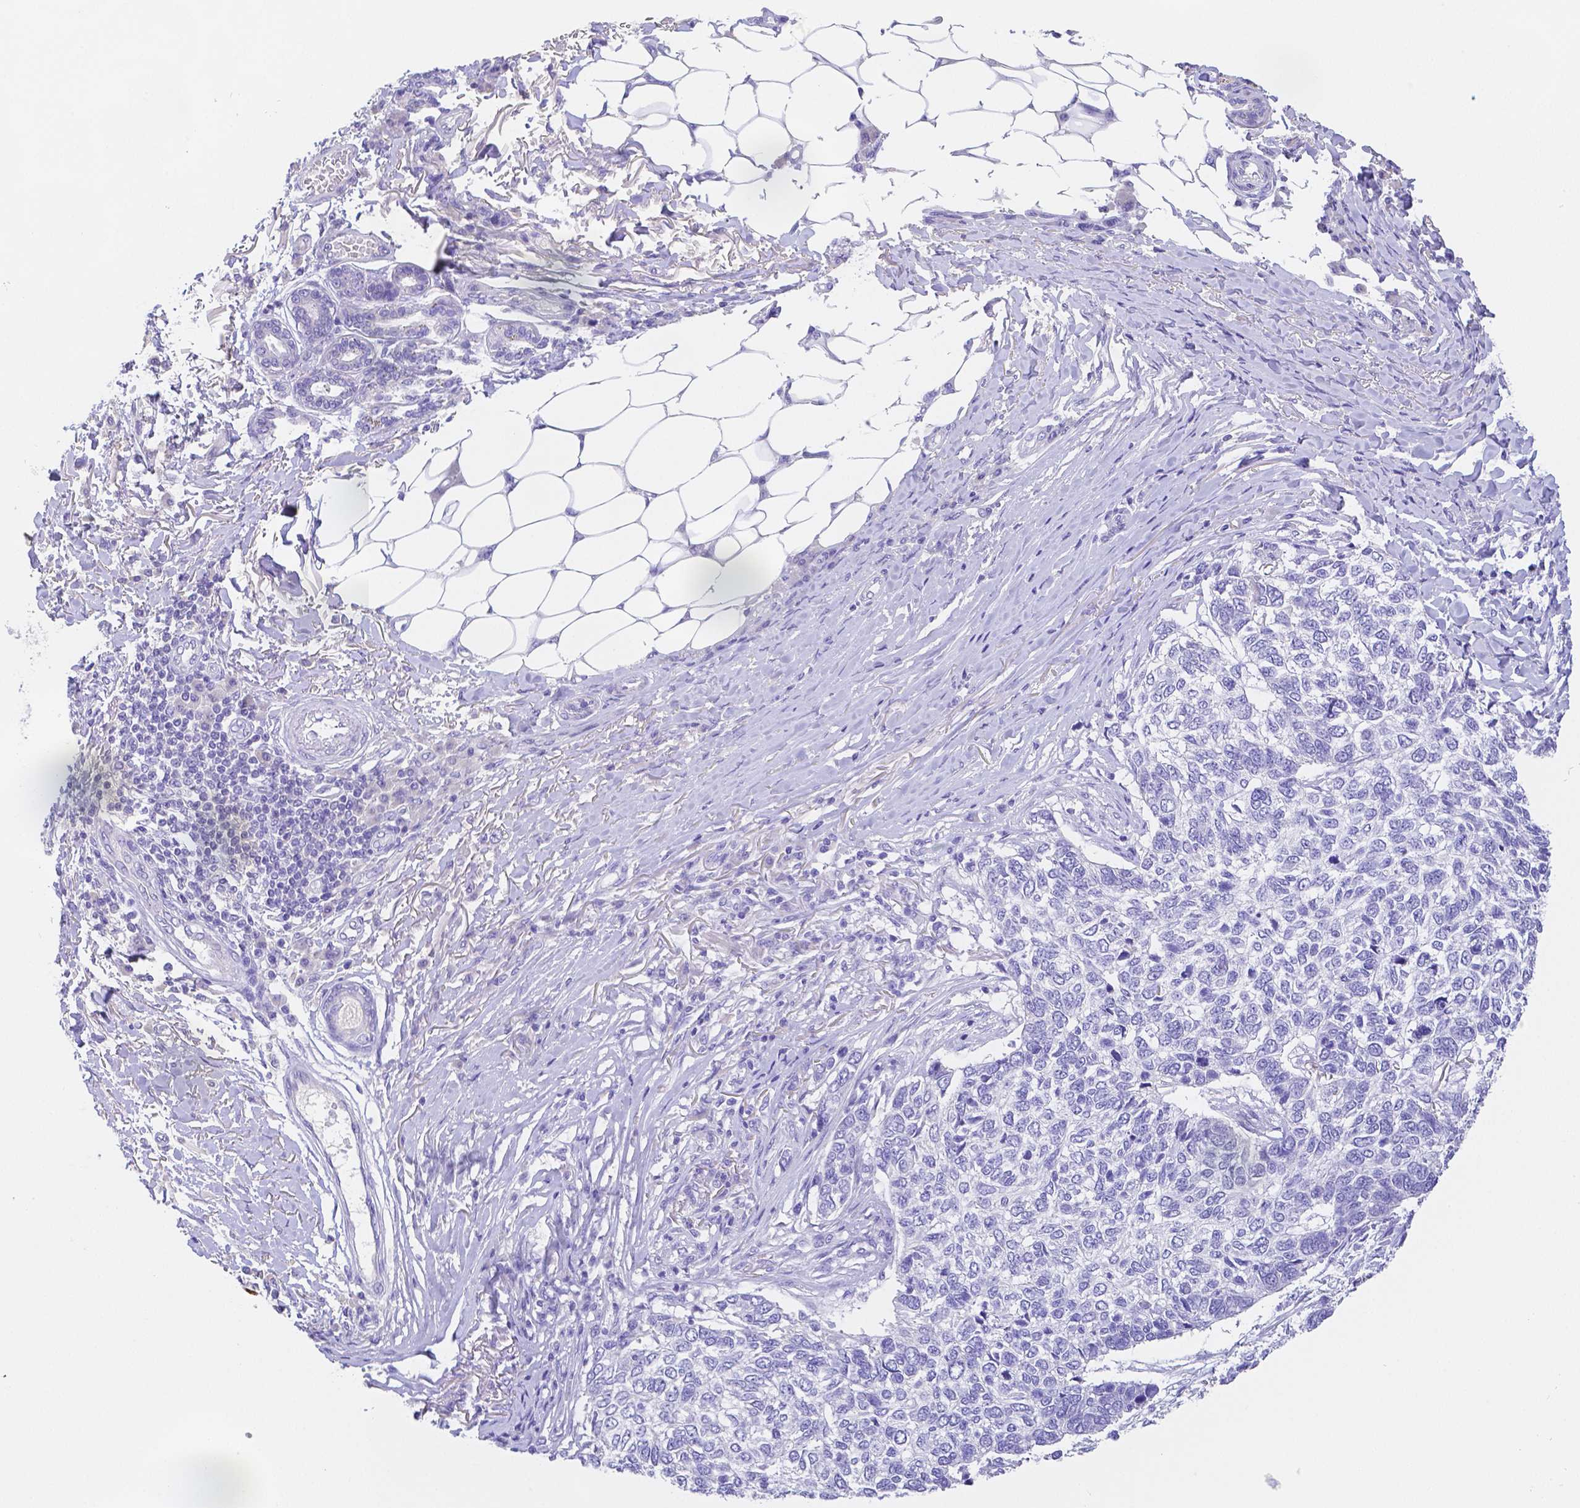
{"staining": {"intensity": "negative", "quantity": "none", "location": "none"}, "tissue": "skin cancer", "cell_type": "Tumor cells", "image_type": "cancer", "snomed": [{"axis": "morphology", "description": "Basal cell carcinoma"}, {"axis": "topography", "description": "Skin"}], "caption": "This is an IHC micrograph of skin cancer. There is no staining in tumor cells.", "gene": "ZG16B", "patient": {"sex": "female", "age": 65}}